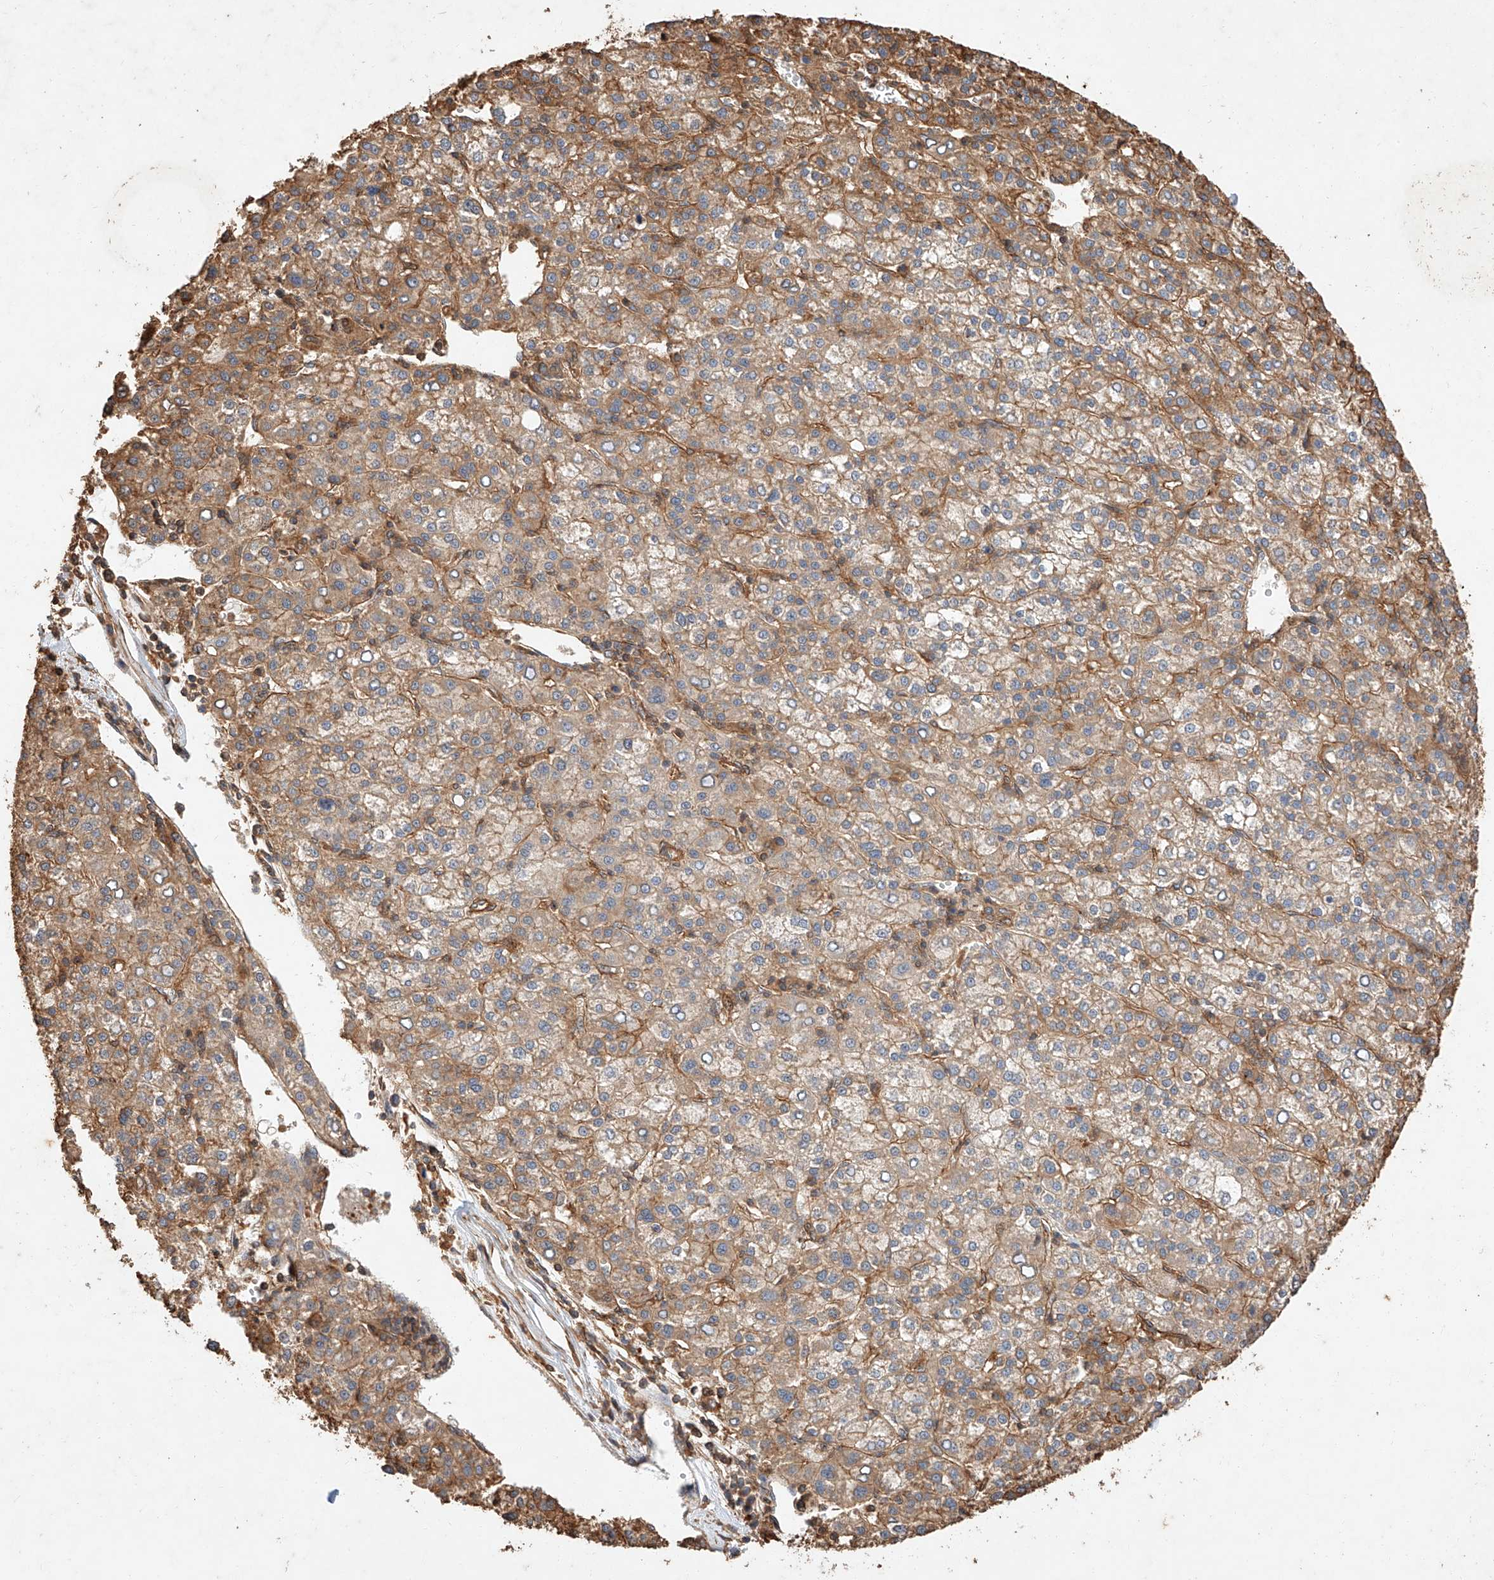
{"staining": {"intensity": "moderate", "quantity": "25%-75%", "location": "cytoplasmic/membranous"}, "tissue": "liver cancer", "cell_type": "Tumor cells", "image_type": "cancer", "snomed": [{"axis": "morphology", "description": "Carcinoma, Hepatocellular, NOS"}, {"axis": "topography", "description": "Liver"}], "caption": "Protein staining shows moderate cytoplasmic/membranous staining in about 25%-75% of tumor cells in liver cancer.", "gene": "GHDC", "patient": {"sex": "female", "age": 58}}